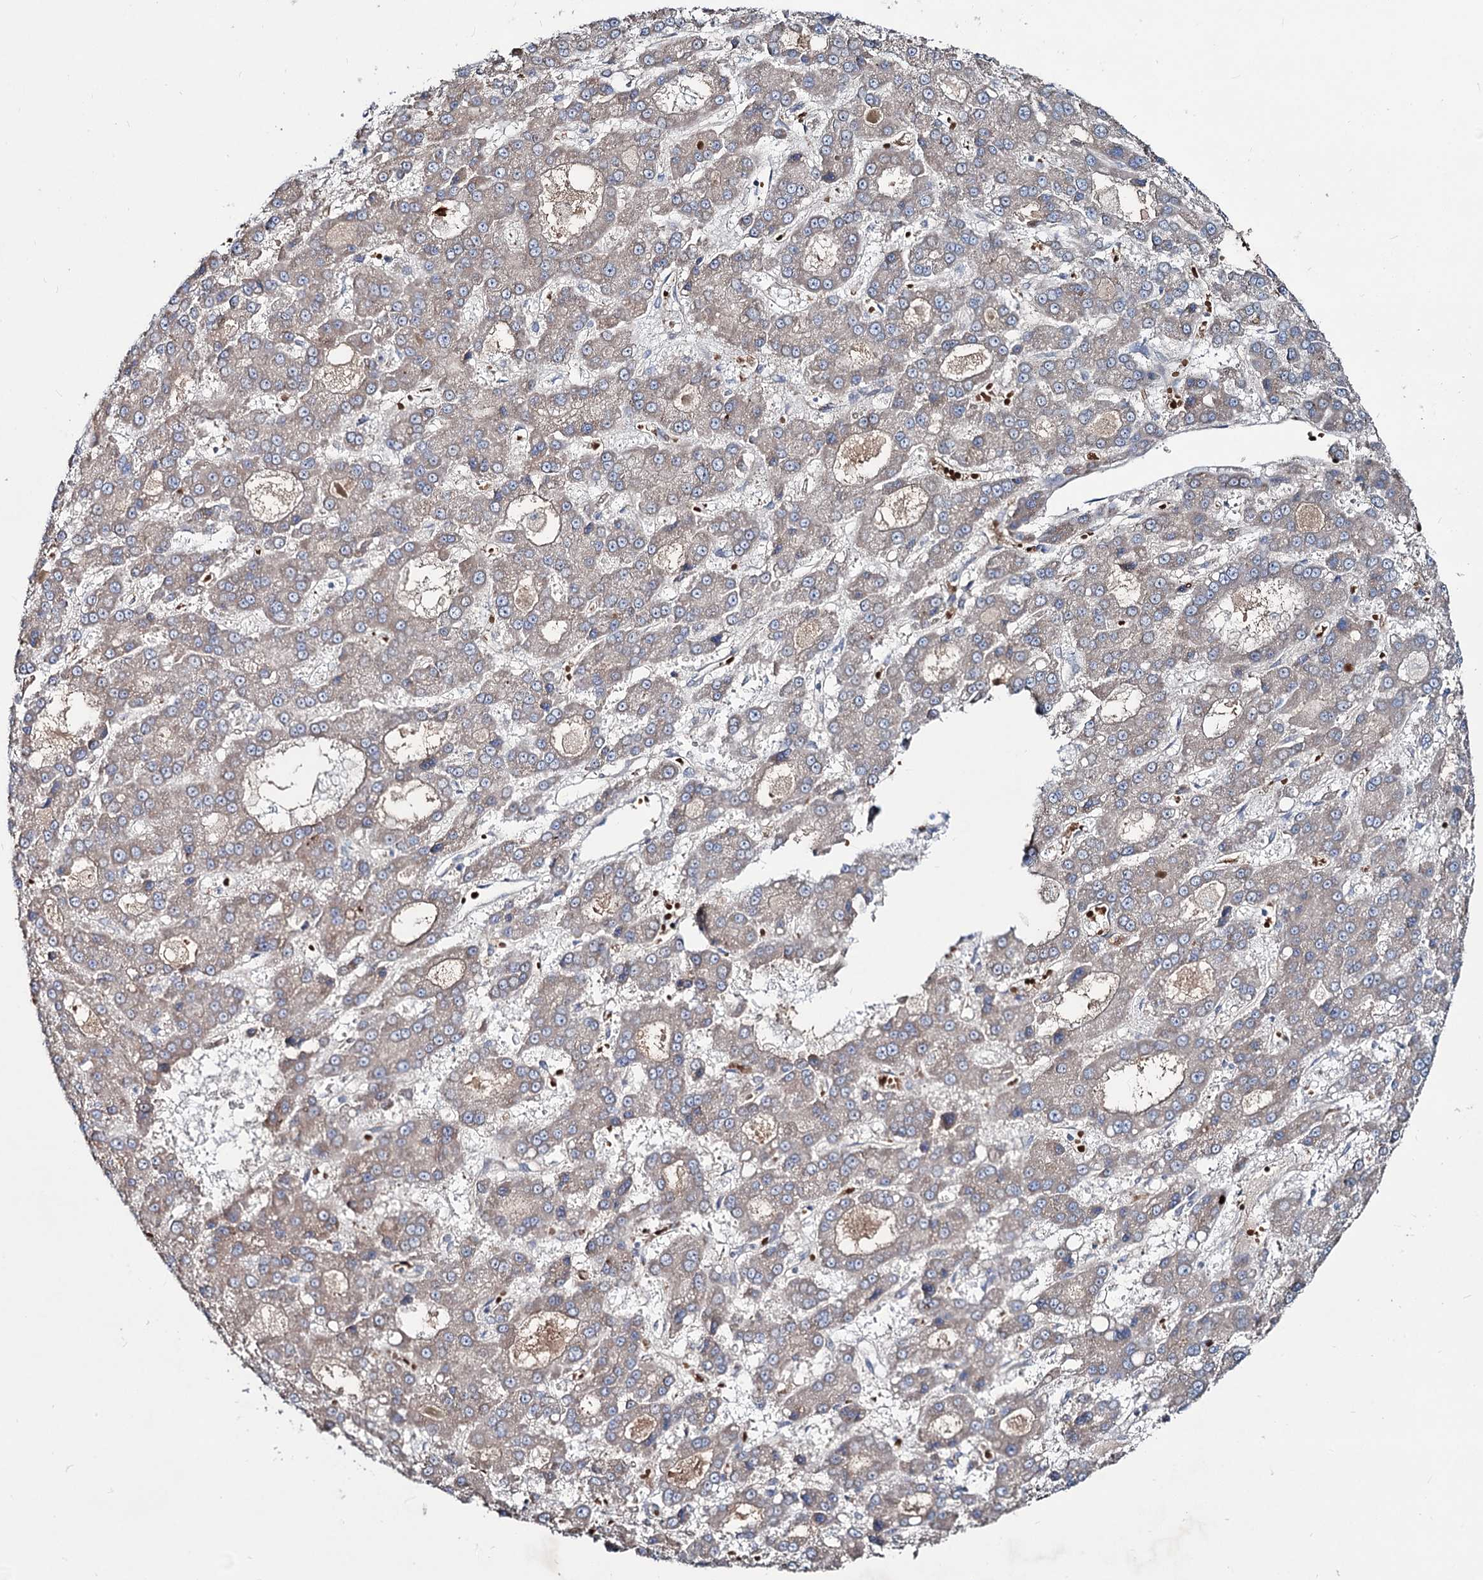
{"staining": {"intensity": "weak", "quantity": "25%-75%", "location": "cytoplasmic/membranous"}, "tissue": "liver cancer", "cell_type": "Tumor cells", "image_type": "cancer", "snomed": [{"axis": "morphology", "description": "Carcinoma, Hepatocellular, NOS"}, {"axis": "topography", "description": "Liver"}], "caption": "Hepatocellular carcinoma (liver) stained with immunohistochemistry demonstrates weak cytoplasmic/membranous expression in about 25%-75% of tumor cells.", "gene": "RNF6", "patient": {"sex": "male", "age": 70}}